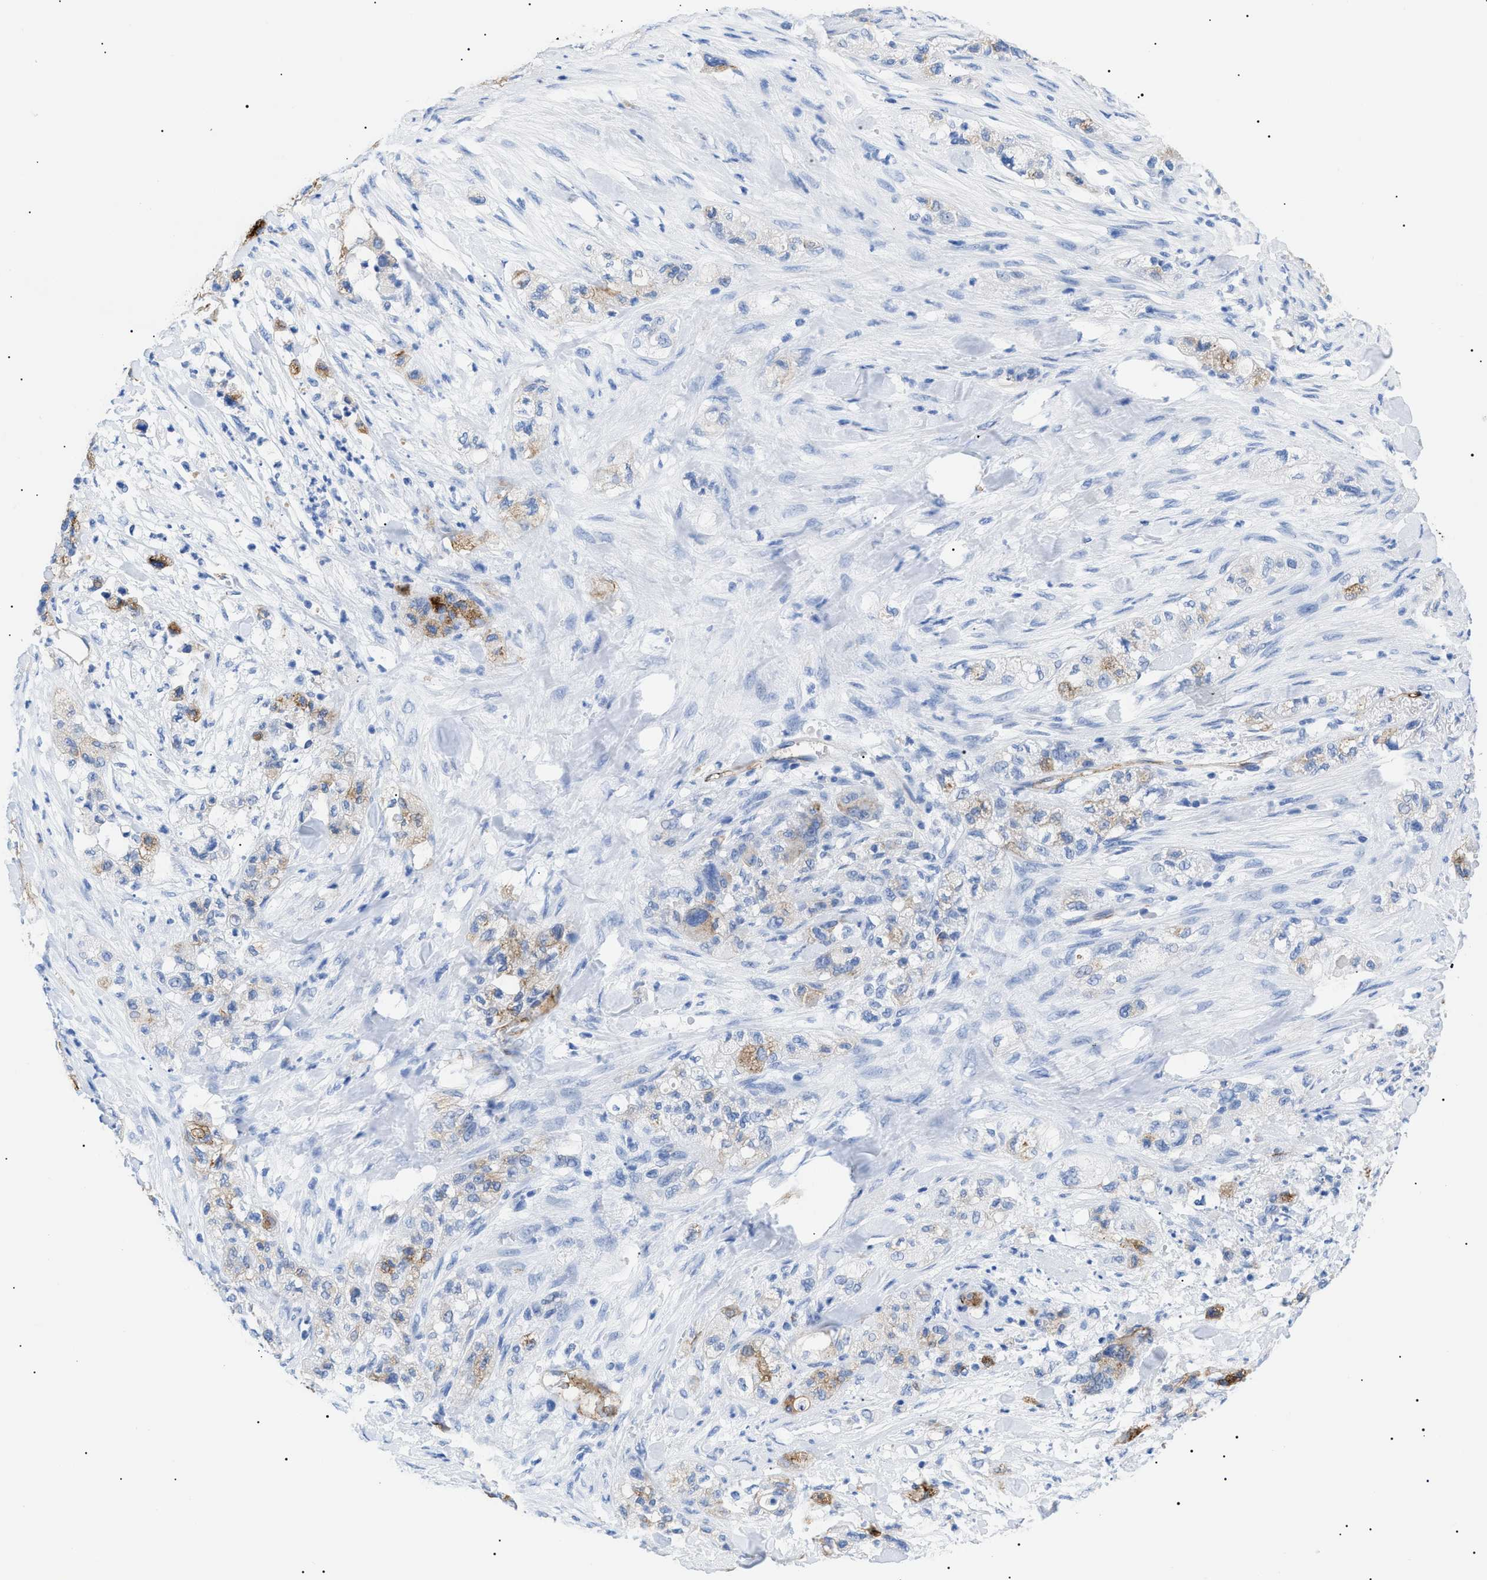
{"staining": {"intensity": "moderate", "quantity": "25%-75%", "location": "cytoplasmic/membranous"}, "tissue": "pancreatic cancer", "cell_type": "Tumor cells", "image_type": "cancer", "snomed": [{"axis": "morphology", "description": "Adenocarcinoma, NOS"}, {"axis": "topography", "description": "Pancreas"}], "caption": "Immunohistochemical staining of human pancreatic adenocarcinoma reveals medium levels of moderate cytoplasmic/membranous expression in about 25%-75% of tumor cells.", "gene": "PODXL", "patient": {"sex": "female", "age": 78}}